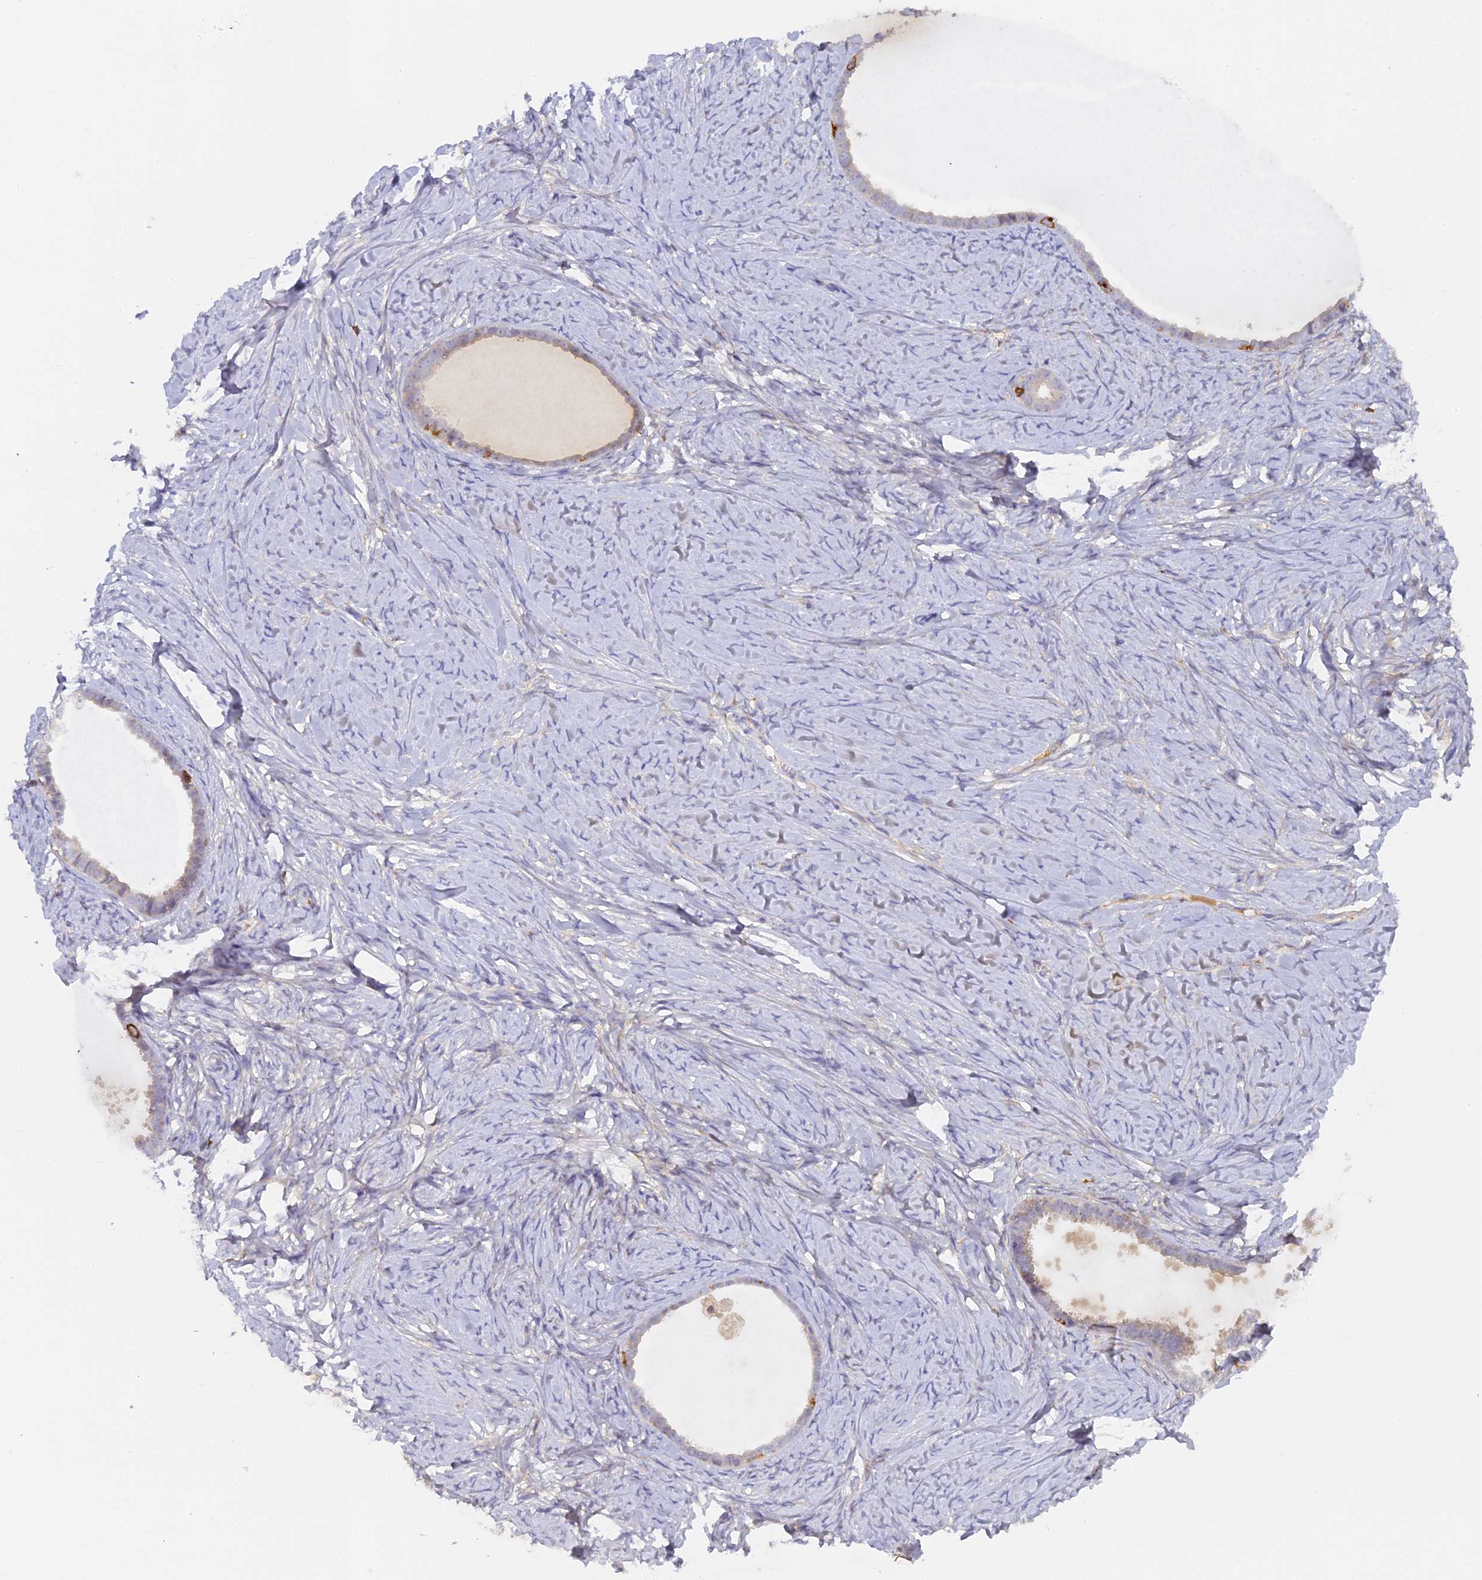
{"staining": {"intensity": "negative", "quantity": "none", "location": "none"}, "tissue": "ovarian cancer", "cell_type": "Tumor cells", "image_type": "cancer", "snomed": [{"axis": "morphology", "description": "Cystadenocarcinoma, serous, NOS"}, {"axis": "topography", "description": "Ovary"}], "caption": "Photomicrograph shows no protein expression in tumor cells of ovarian cancer (serous cystadenocarcinoma) tissue.", "gene": "FYB1", "patient": {"sex": "female", "age": 79}}